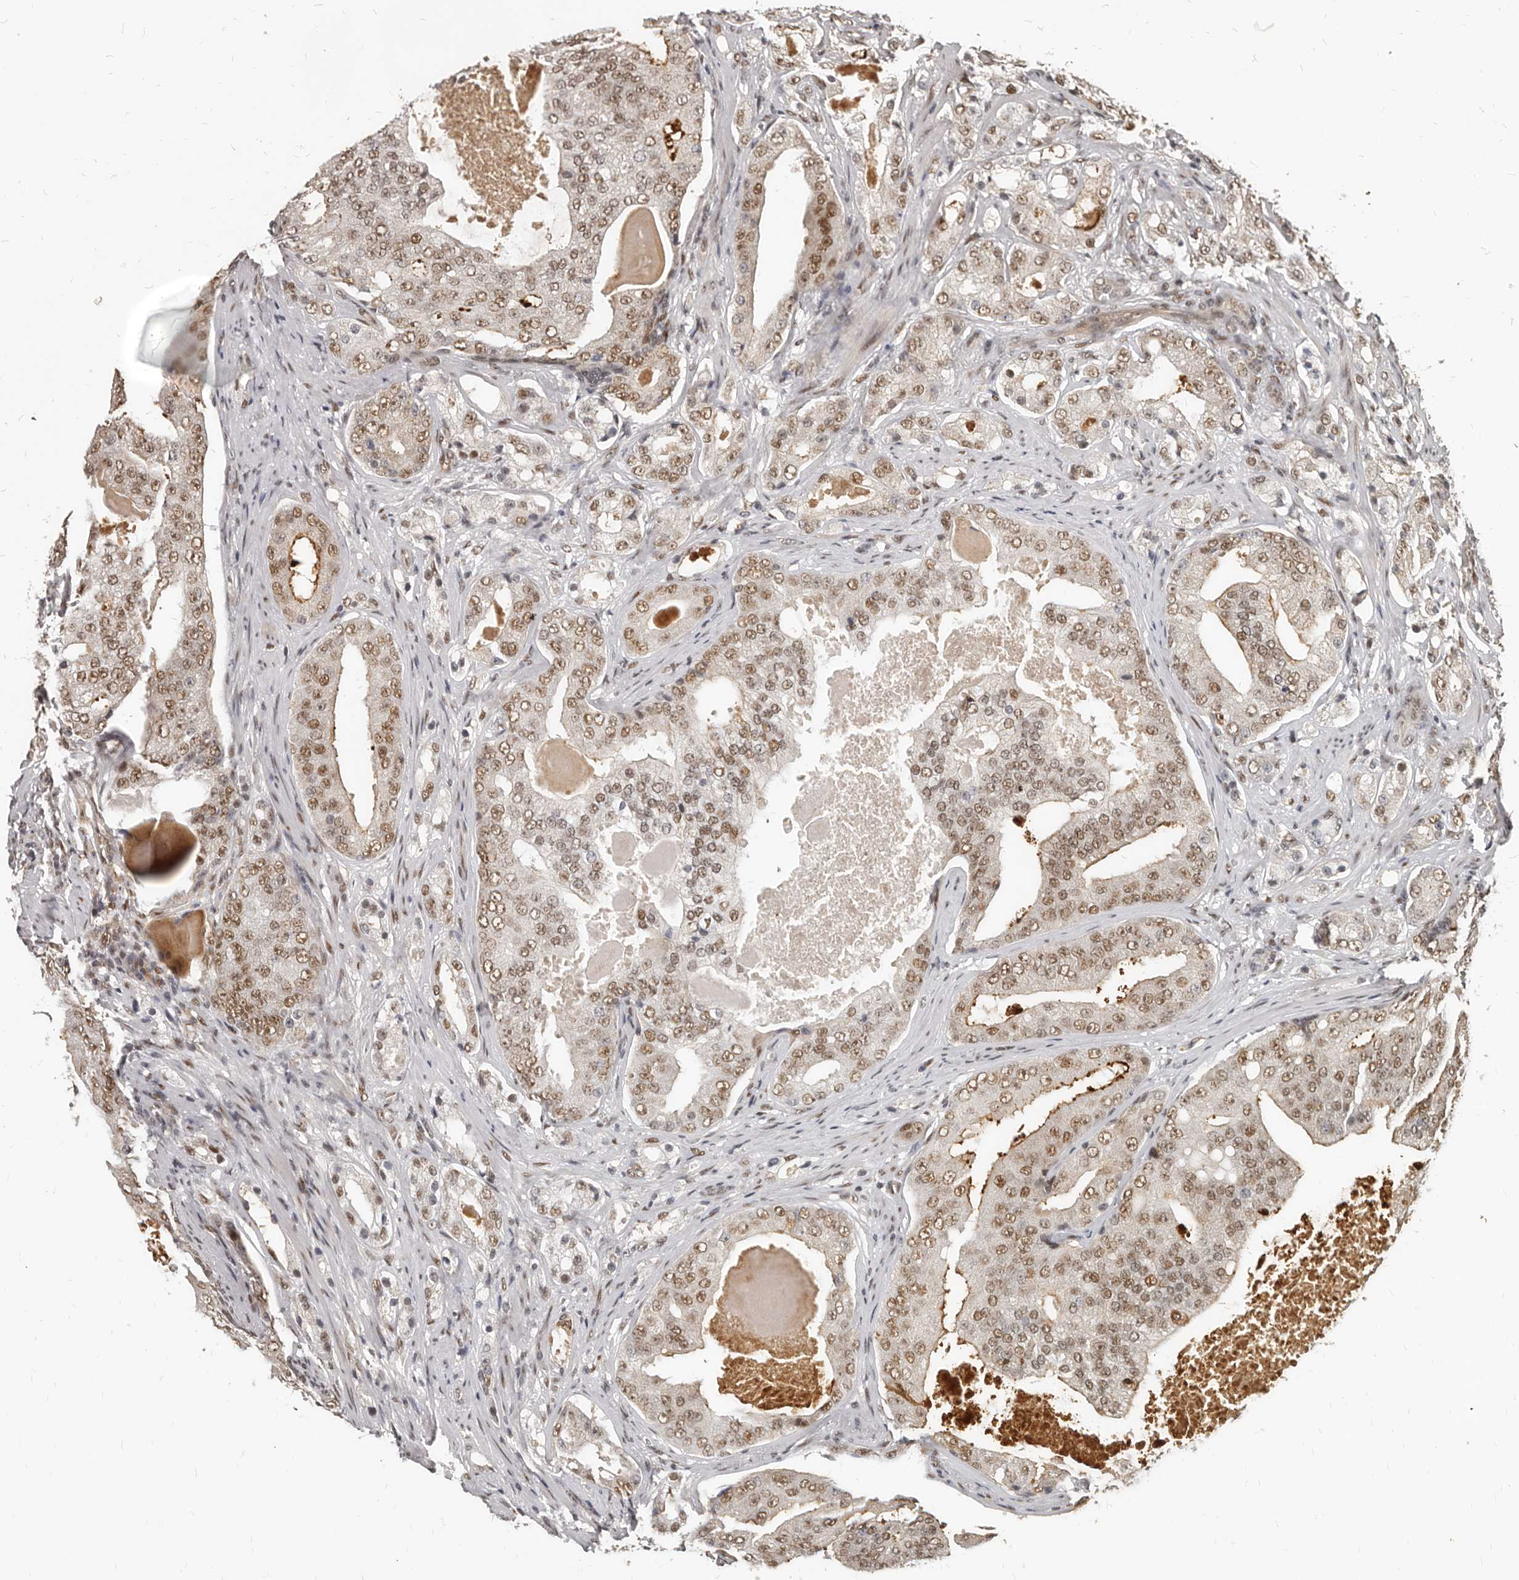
{"staining": {"intensity": "moderate", "quantity": ">75%", "location": "nuclear"}, "tissue": "prostate cancer", "cell_type": "Tumor cells", "image_type": "cancer", "snomed": [{"axis": "morphology", "description": "Adenocarcinoma, High grade"}, {"axis": "topography", "description": "Prostate"}], "caption": "This is an image of IHC staining of prostate adenocarcinoma (high-grade), which shows moderate expression in the nuclear of tumor cells.", "gene": "ATF5", "patient": {"sex": "male", "age": 68}}